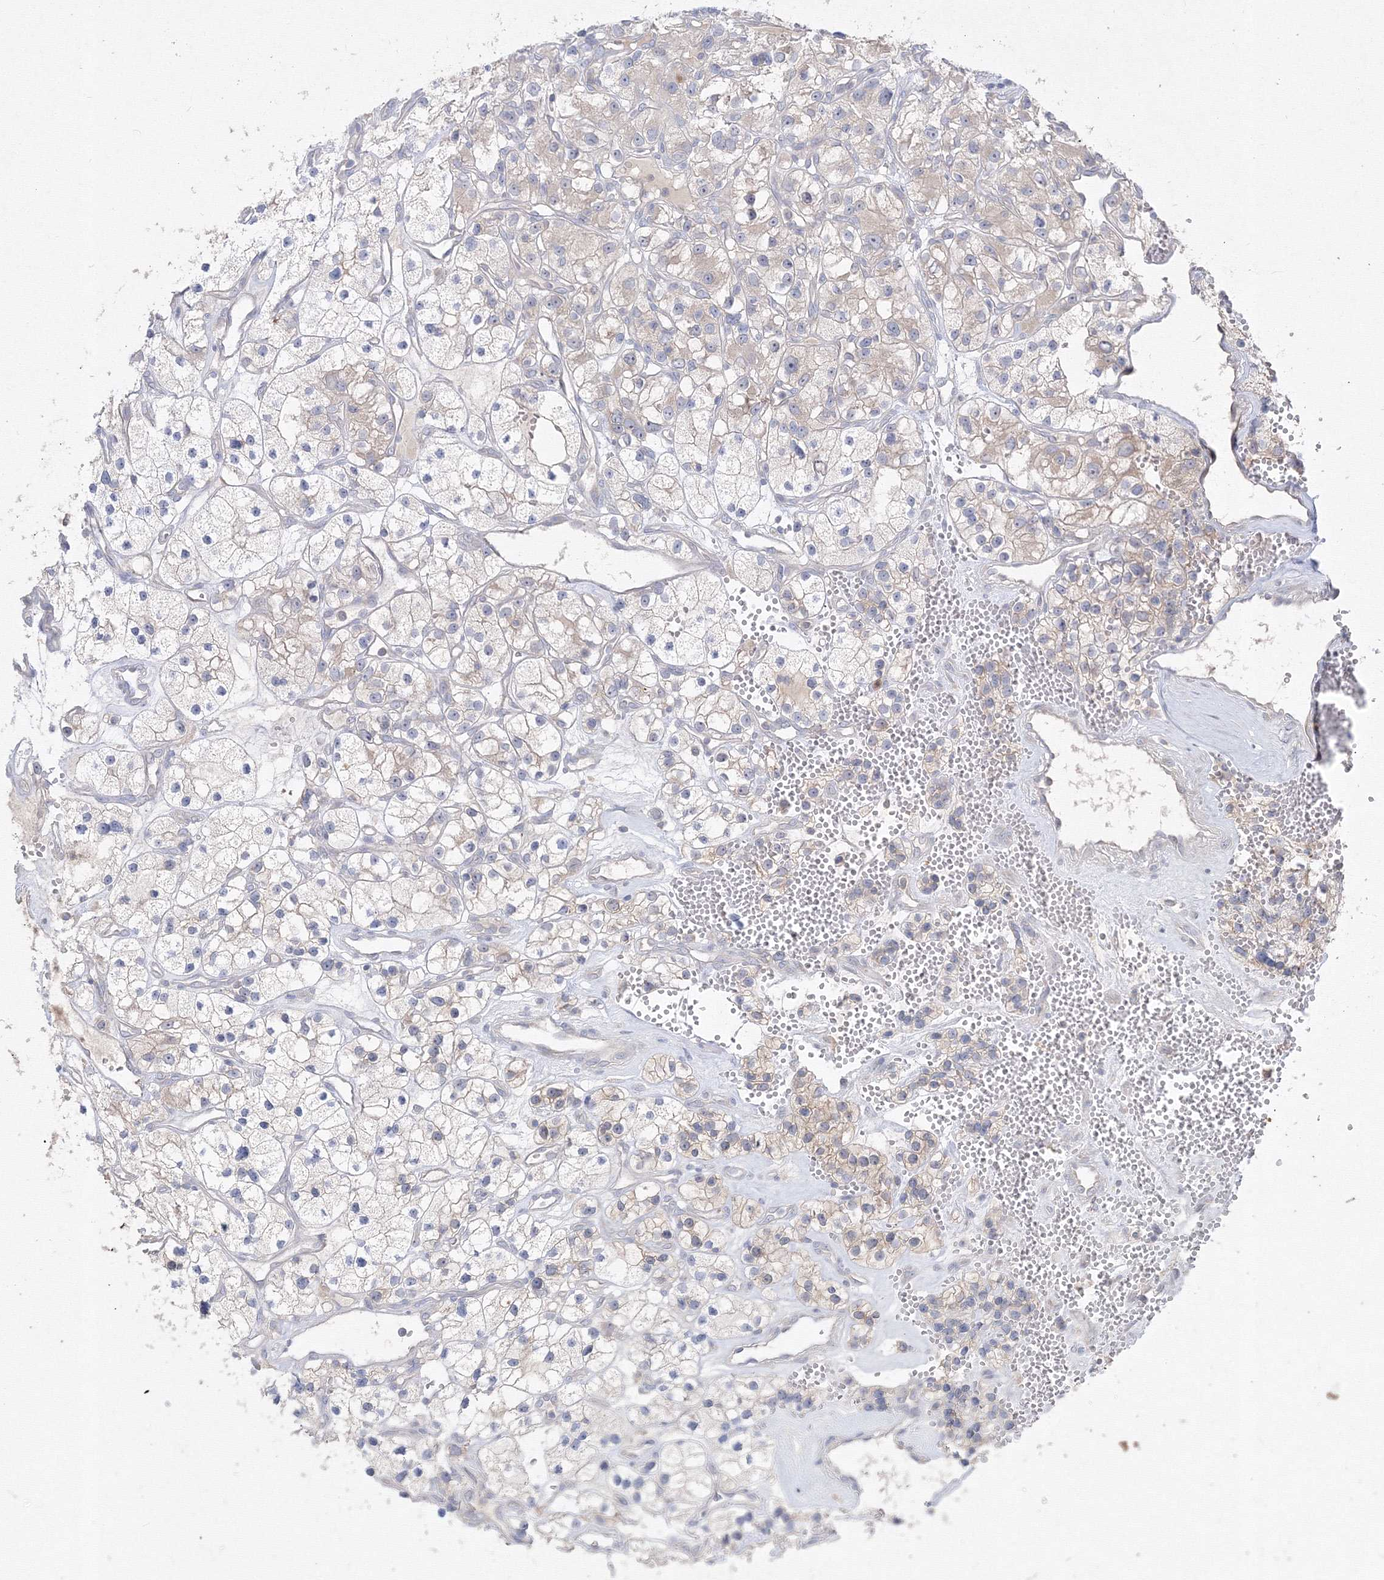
{"staining": {"intensity": "weak", "quantity": "<25%", "location": "cytoplasmic/membranous"}, "tissue": "renal cancer", "cell_type": "Tumor cells", "image_type": "cancer", "snomed": [{"axis": "morphology", "description": "Adenocarcinoma, NOS"}, {"axis": "topography", "description": "Kidney"}], "caption": "Tumor cells are negative for brown protein staining in renal adenocarcinoma.", "gene": "FBXL8", "patient": {"sex": "female", "age": 57}}